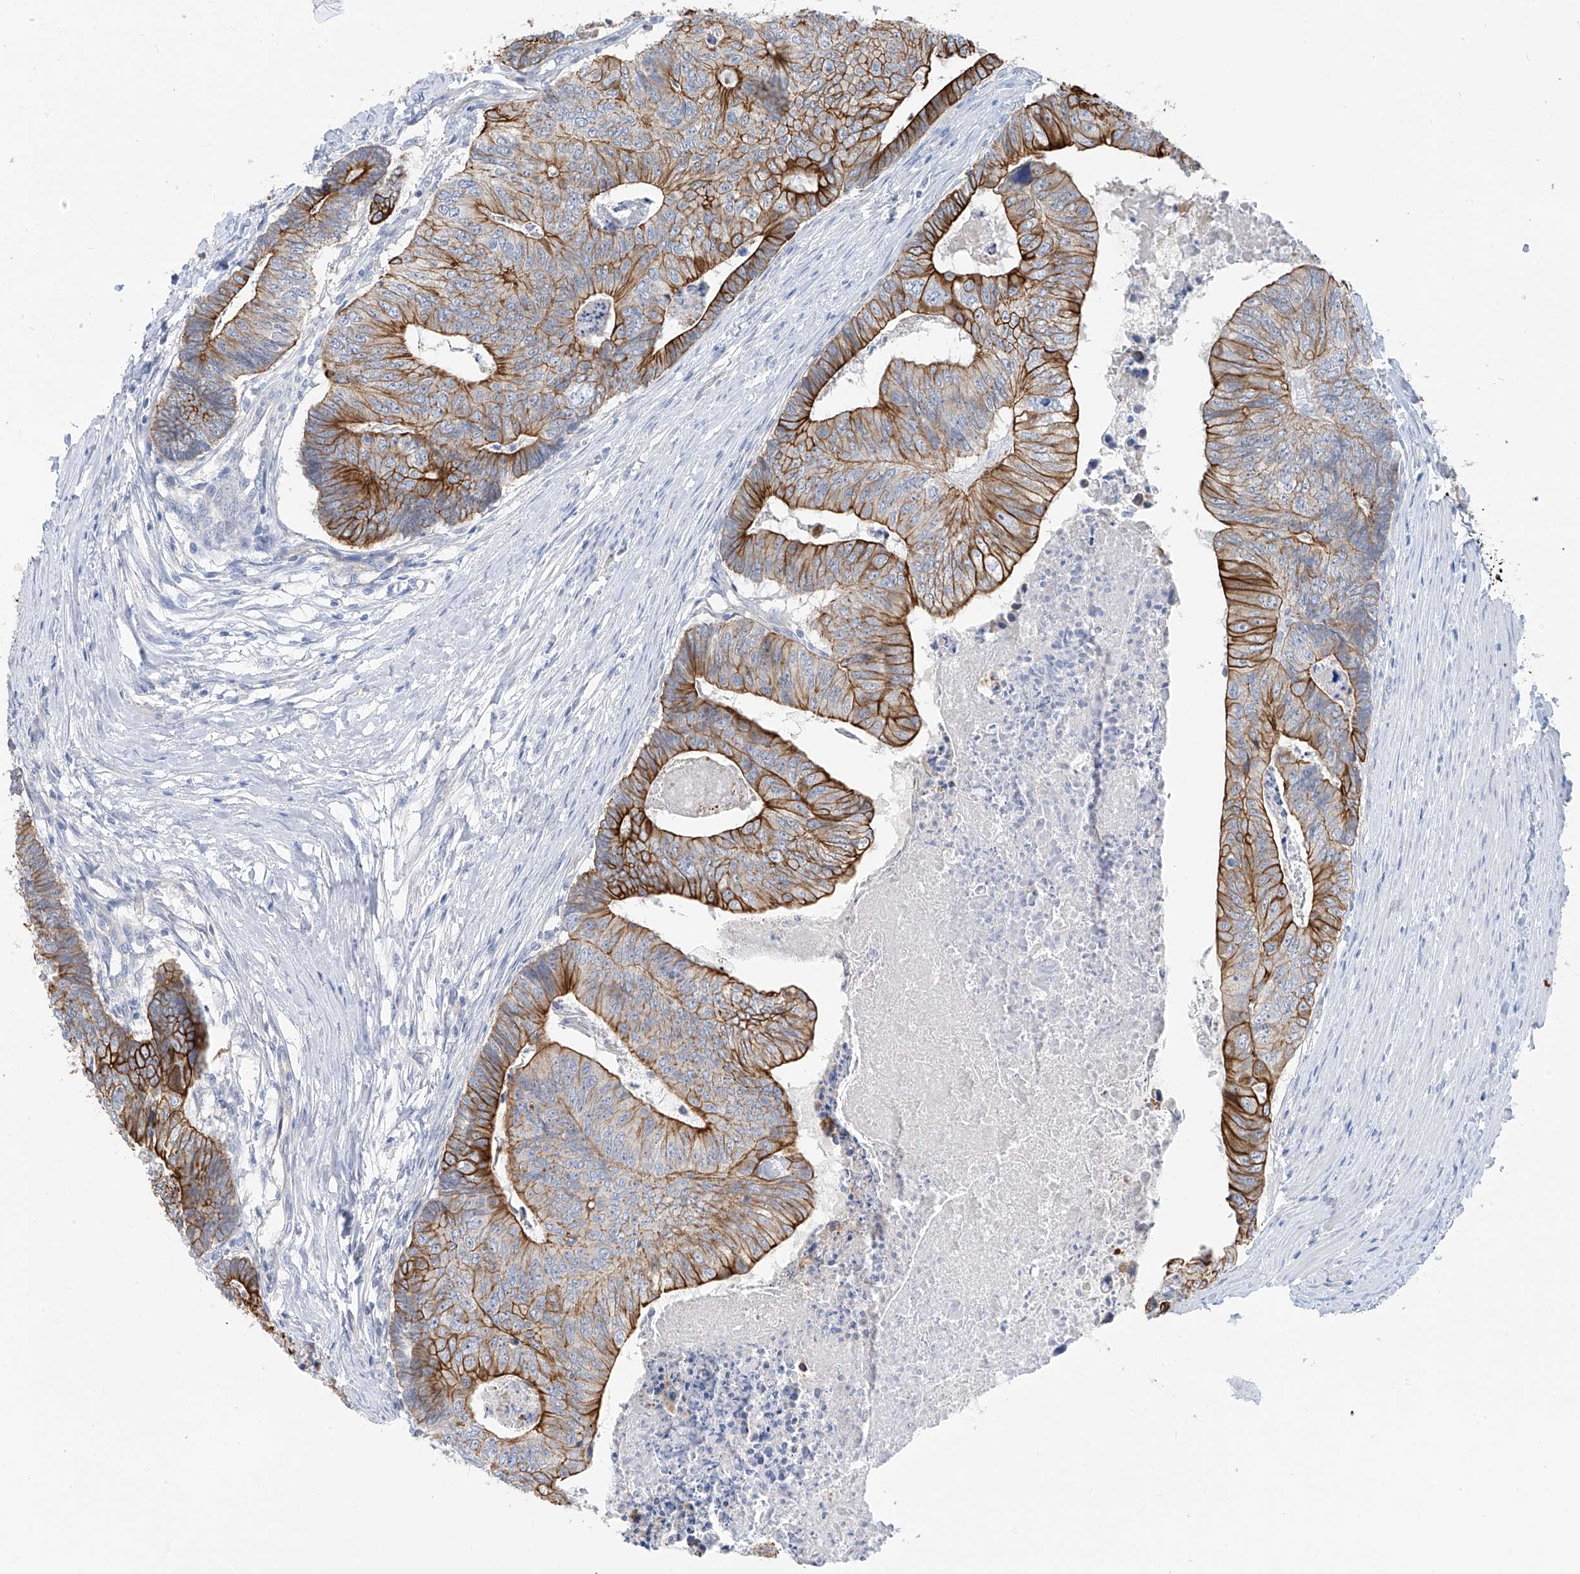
{"staining": {"intensity": "strong", "quantity": "25%-75%", "location": "cytoplasmic/membranous"}, "tissue": "colorectal cancer", "cell_type": "Tumor cells", "image_type": "cancer", "snomed": [{"axis": "morphology", "description": "Adenocarcinoma, NOS"}, {"axis": "topography", "description": "Colon"}], "caption": "IHC of colorectal cancer (adenocarcinoma) shows high levels of strong cytoplasmic/membranous expression in approximately 25%-75% of tumor cells.", "gene": "PIK3C2B", "patient": {"sex": "female", "age": 67}}